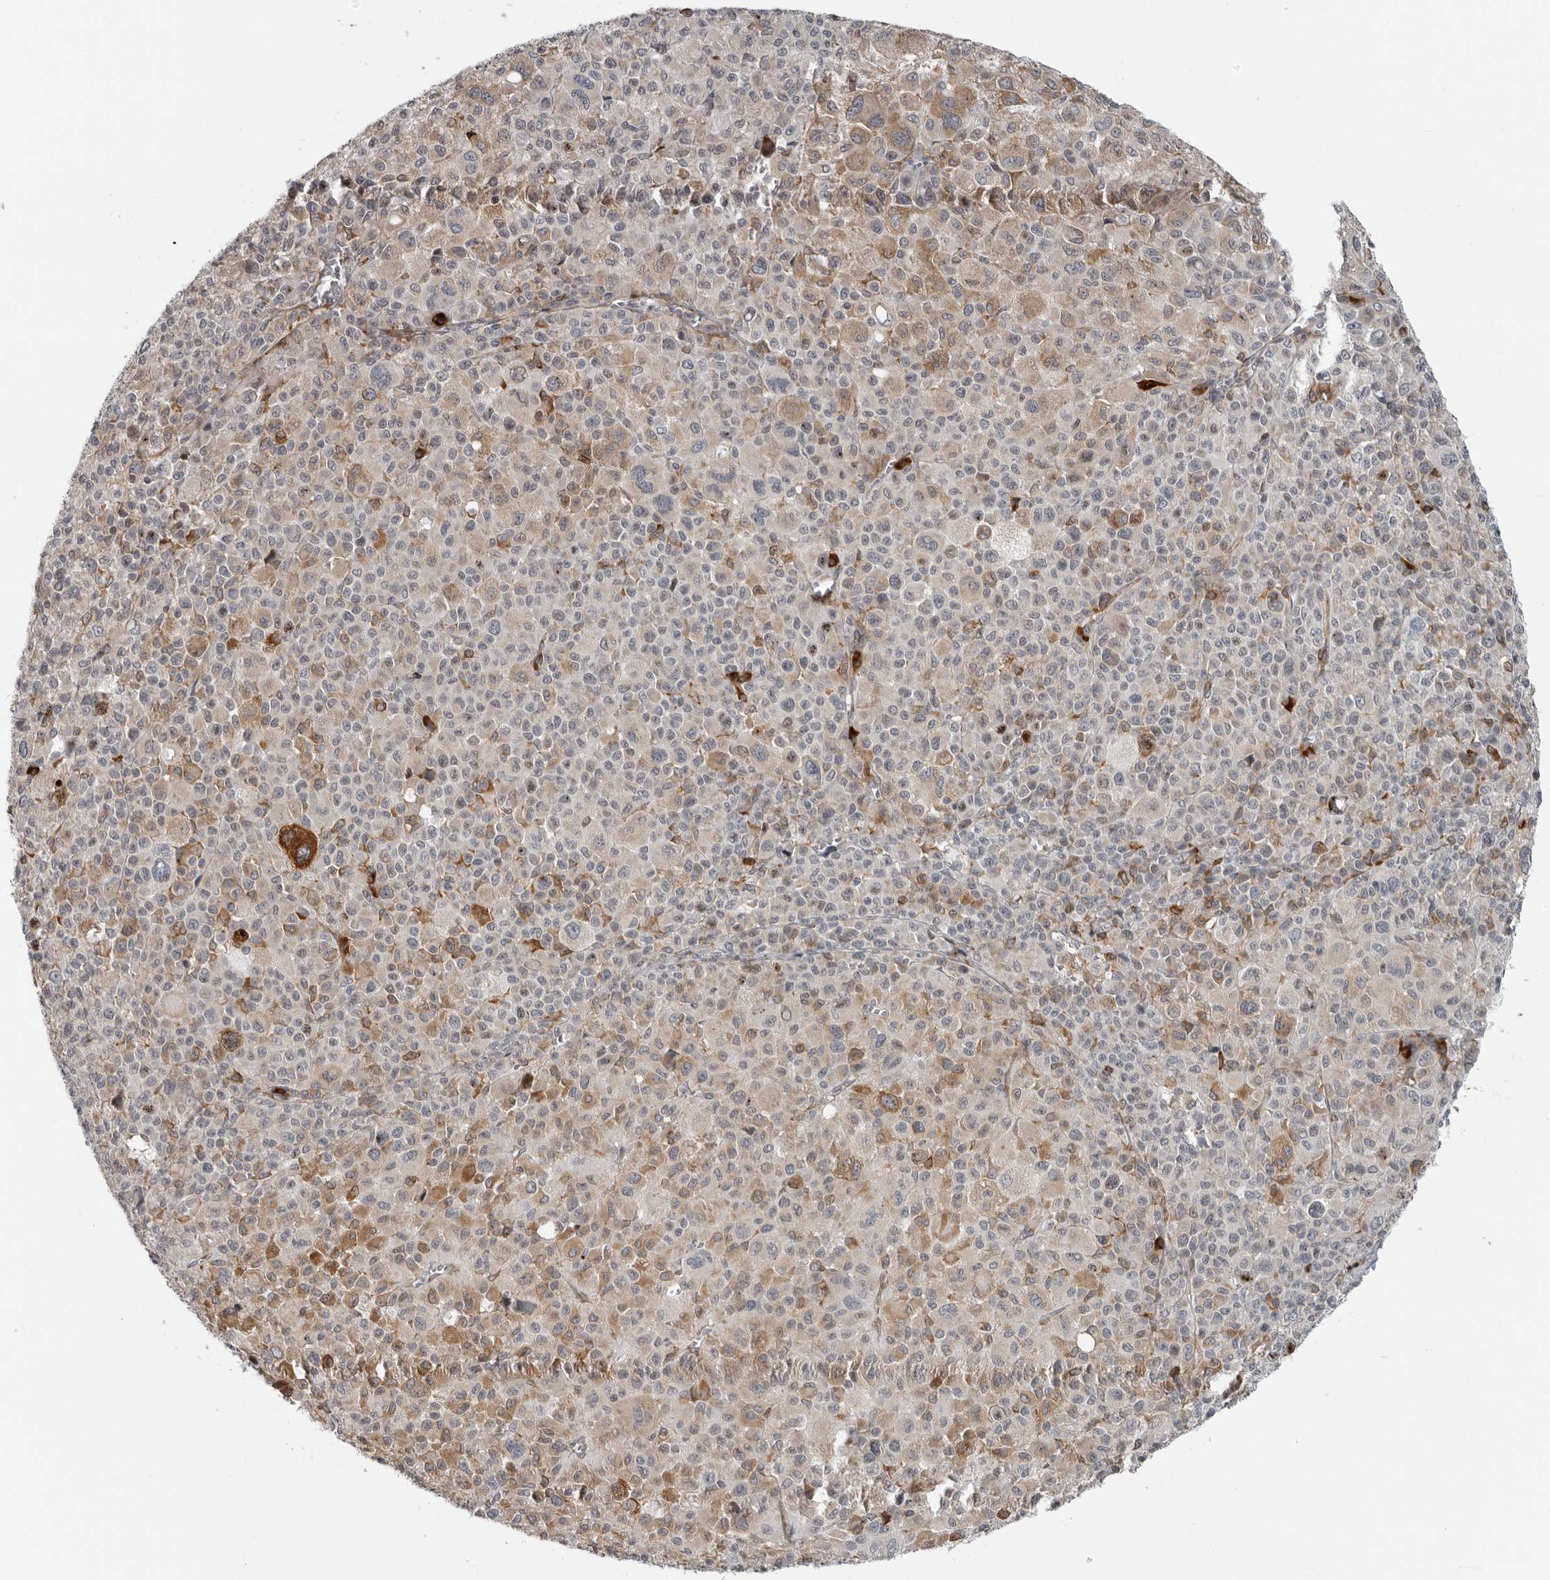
{"staining": {"intensity": "moderate", "quantity": "<25%", "location": "cytoplasmic/membranous"}, "tissue": "melanoma", "cell_type": "Tumor cells", "image_type": "cancer", "snomed": [{"axis": "morphology", "description": "Malignant melanoma, Metastatic site"}, {"axis": "topography", "description": "Skin"}], "caption": "This image exhibits immunohistochemistry (IHC) staining of malignant melanoma (metastatic site), with low moderate cytoplasmic/membranous positivity in approximately <25% of tumor cells.", "gene": "ALPK2", "patient": {"sex": "female", "age": 74}}